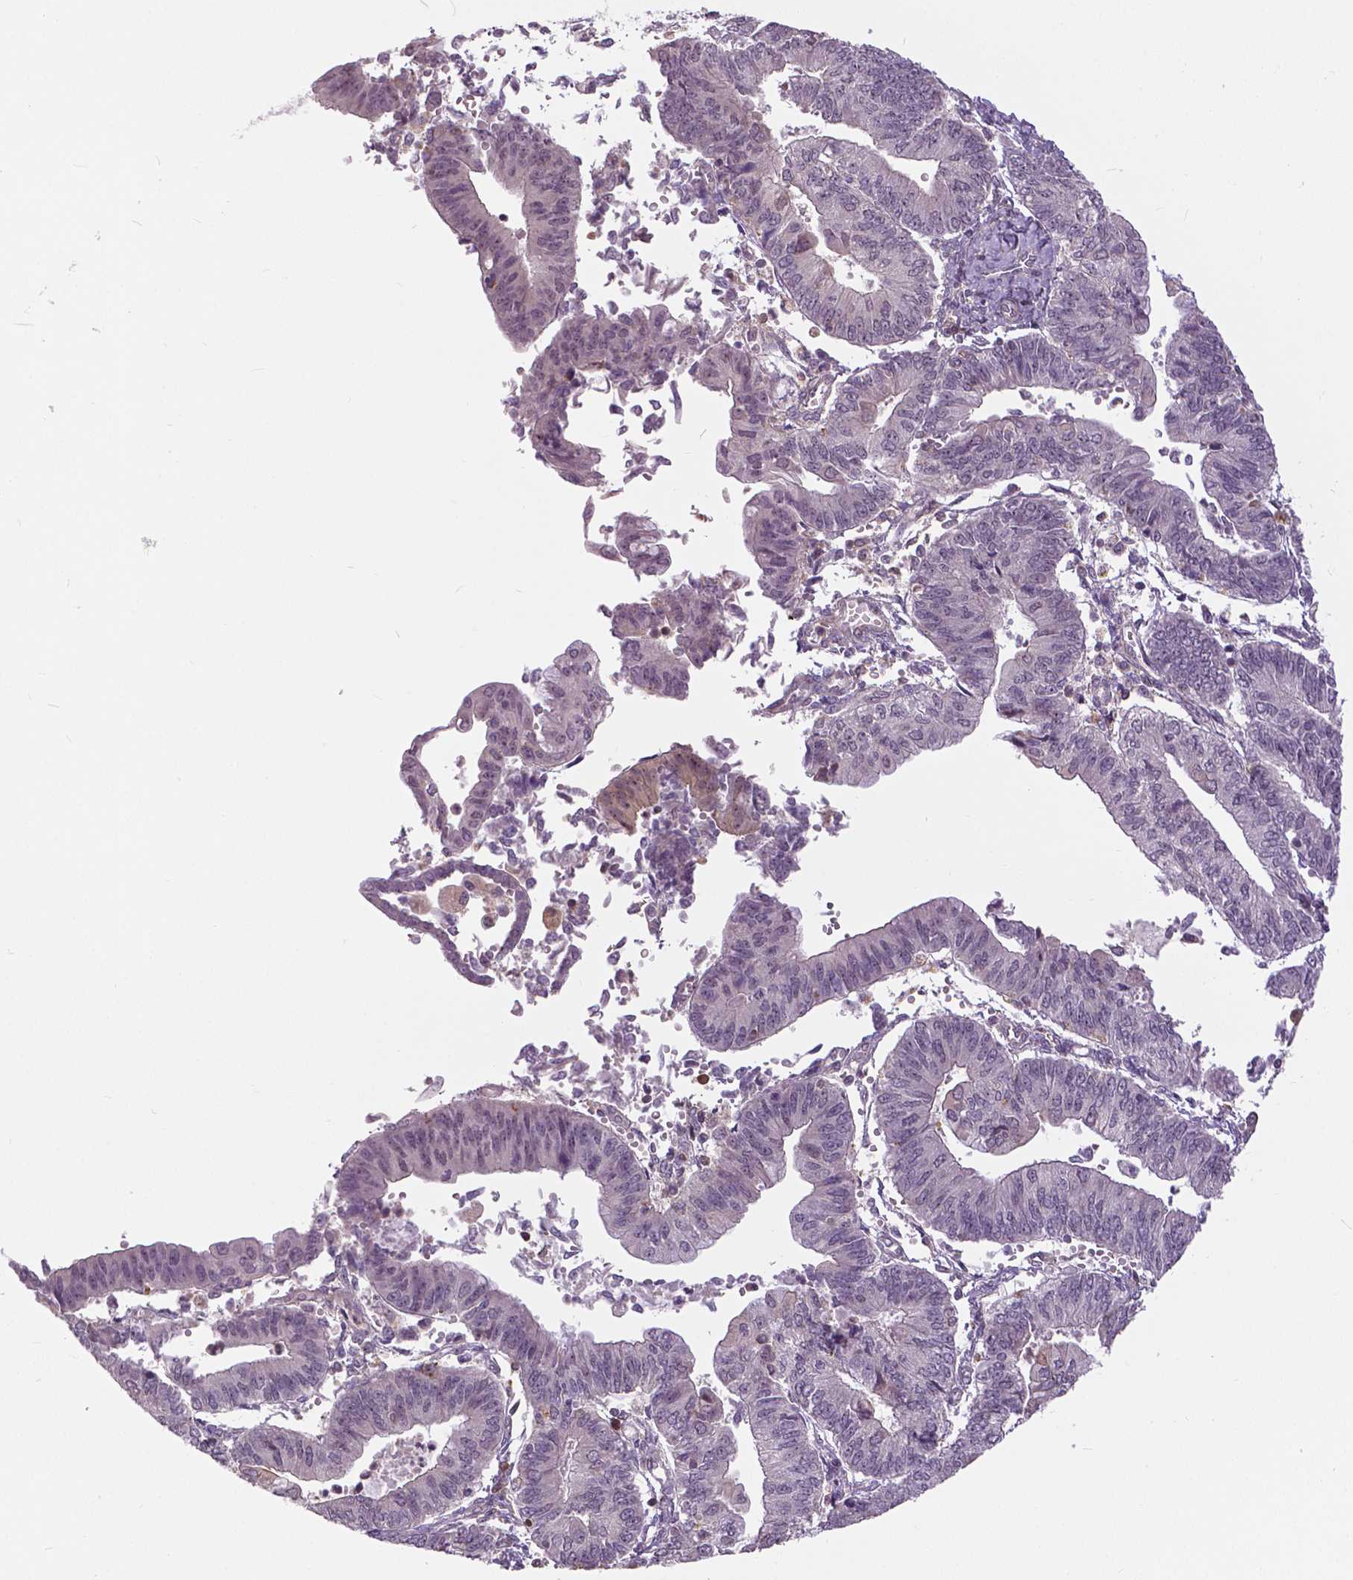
{"staining": {"intensity": "negative", "quantity": "none", "location": "none"}, "tissue": "endometrial cancer", "cell_type": "Tumor cells", "image_type": "cancer", "snomed": [{"axis": "morphology", "description": "Adenocarcinoma, NOS"}, {"axis": "topography", "description": "Endometrium"}], "caption": "Endometrial cancer (adenocarcinoma) was stained to show a protein in brown. There is no significant positivity in tumor cells. Nuclei are stained in blue.", "gene": "ANXA13", "patient": {"sex": "female", "age": 65}}